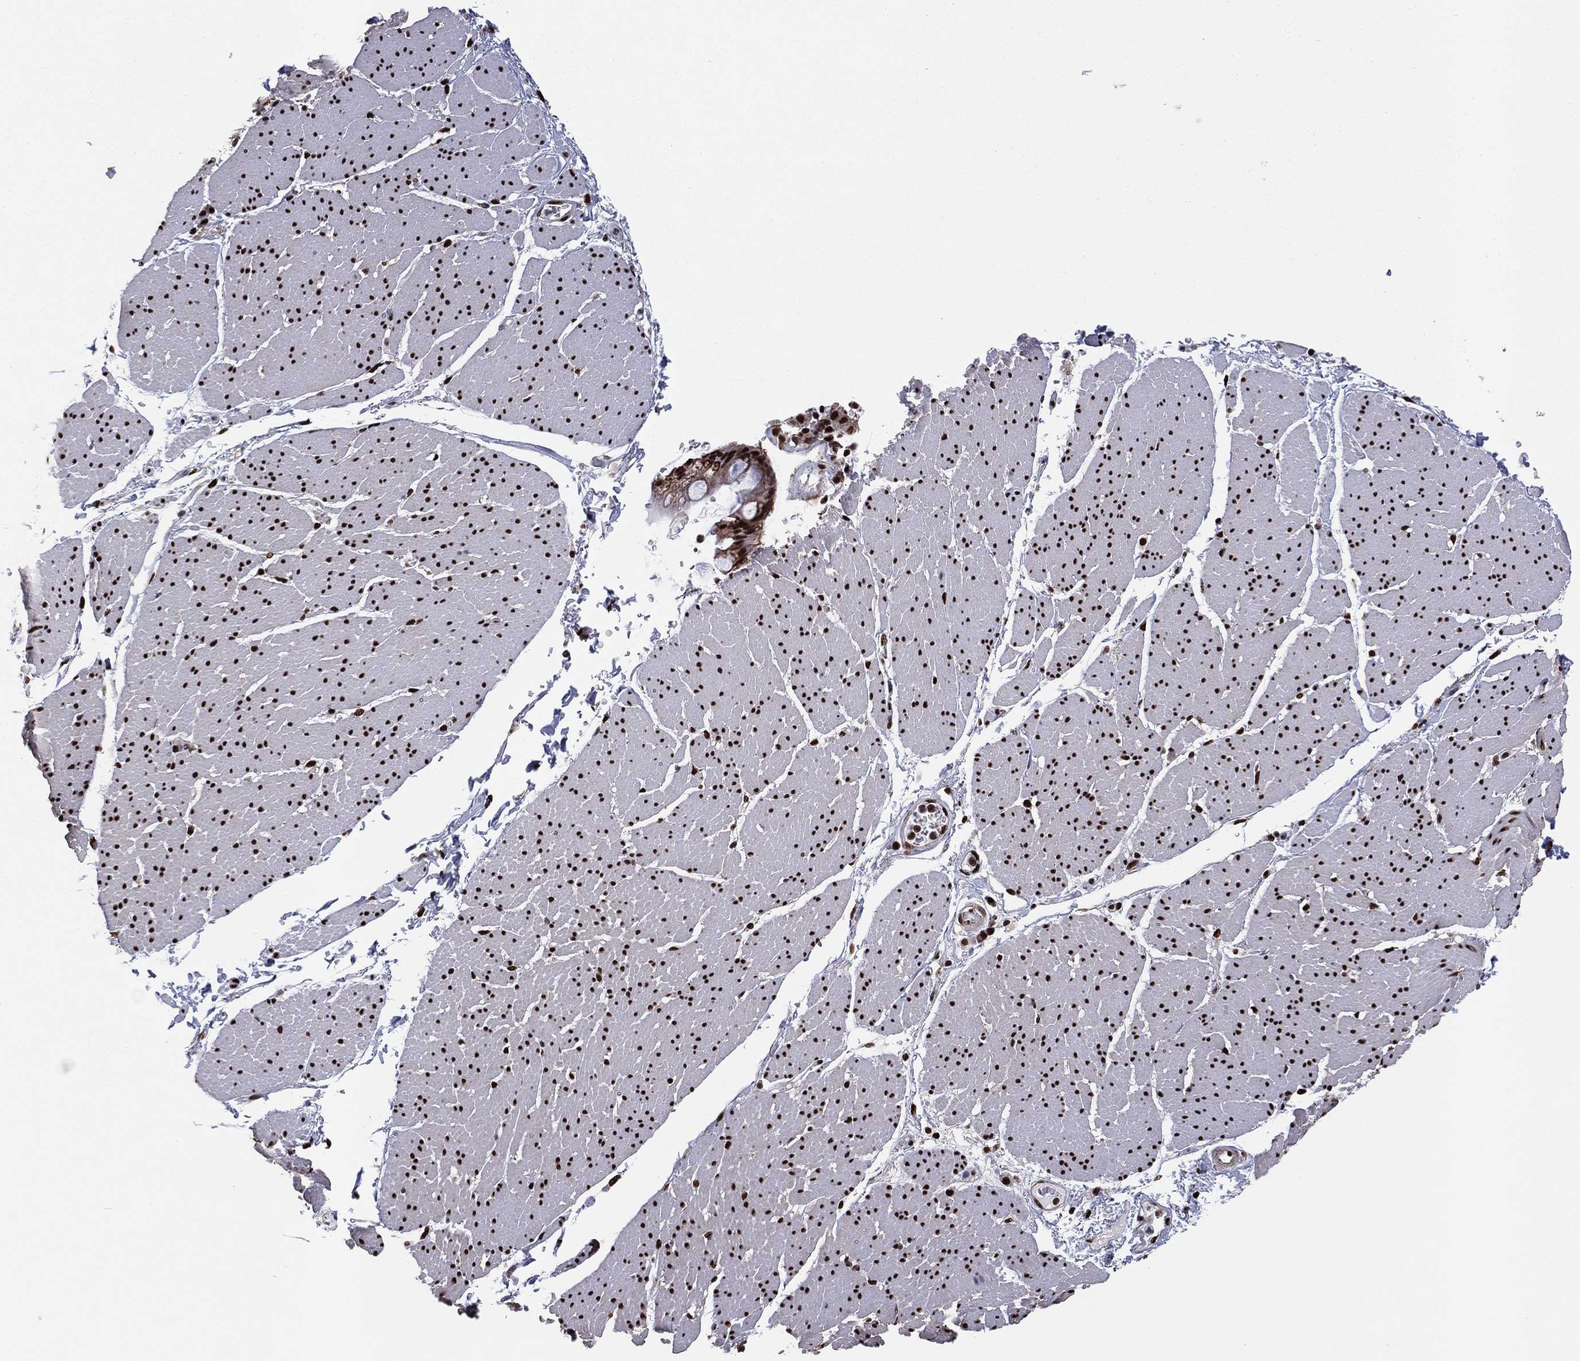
{"staining": {"intensity": "strong", "quantity": ">75%", "location": "nuclear"}, "tissue": "smooth muscle", "cell_type": "Smooth muscle cells", "image_type": "normal", "snomed": [{"axis": "morphology", "description": "Normal tissue, NOS"}, {"axis": "topography", "description": "Smooth muscle"}, {"axis": "topography", "description": "Anal"}], "caption": "An immunohistochemistry (IHC) histopathology image of unremarkable tissue is shown. Protein staining in brown labels strong nuclear positivity in smooth muscle within smooth muscle cells.", "gene": "TP53BP1", "patient": {"sex": "male", "age": 83}}